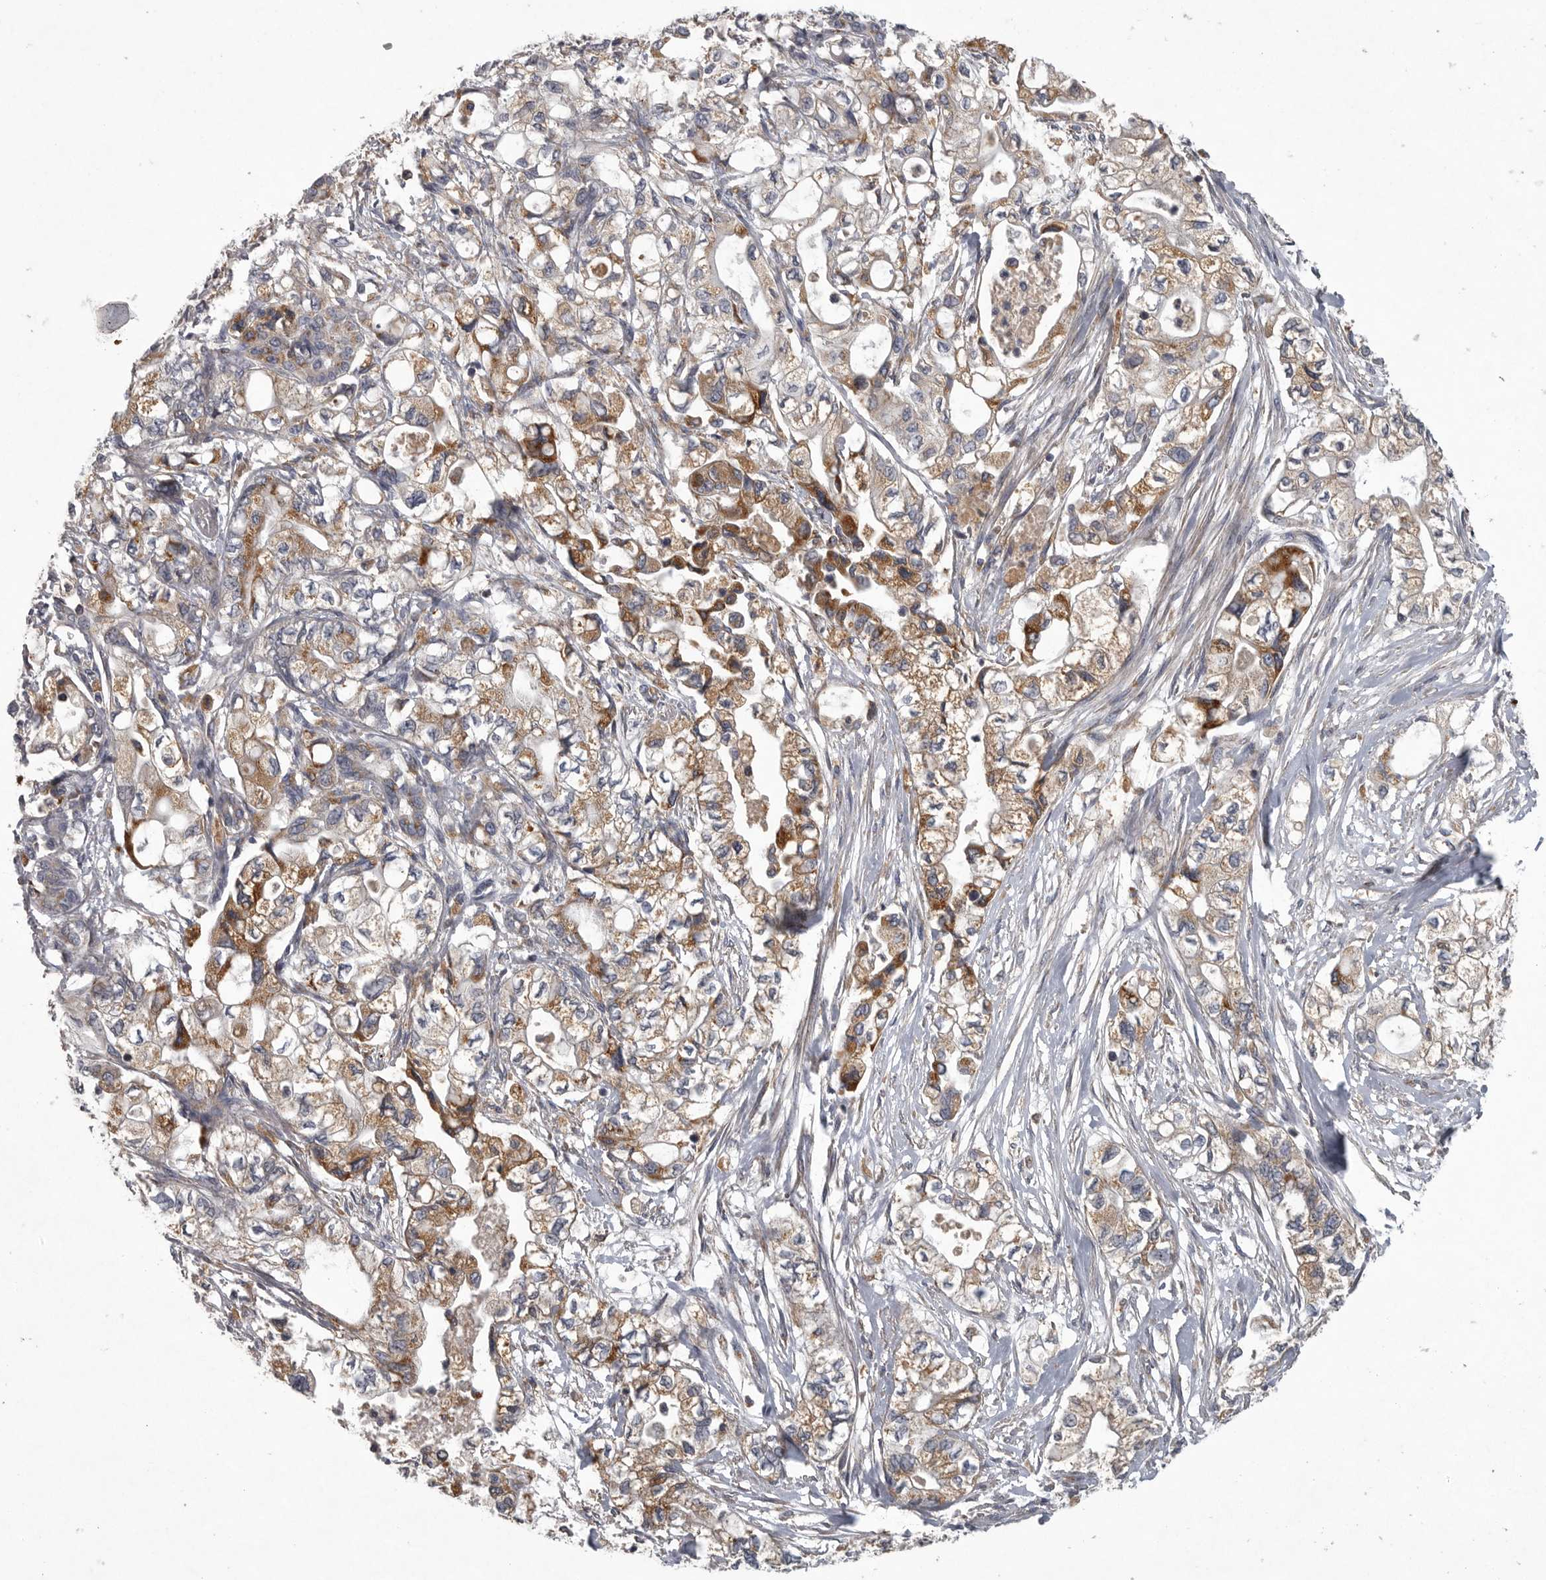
{"staining": {"intensity": "moderate", "quantity": ">75%", "location": "cytoplasmic/membranous"}, "tissue": "pancreatic cancer", "cell_type": "Tumor cells", "image_type": "cancer", "snomed": [{"axis": "morphology", "description": "Adenocarcinoma, NOS"}, {"axis": "topography", "description": "Pancreas"}], "caption": "Human pancreatic adenocarcinoma stained for a protein (brown) displays moderate cytoplasmic/membranous positive staining in about >75% of tumor cells.", "gene": "LAMTOR3", "patient": {"sex": "male", "age": 79}}